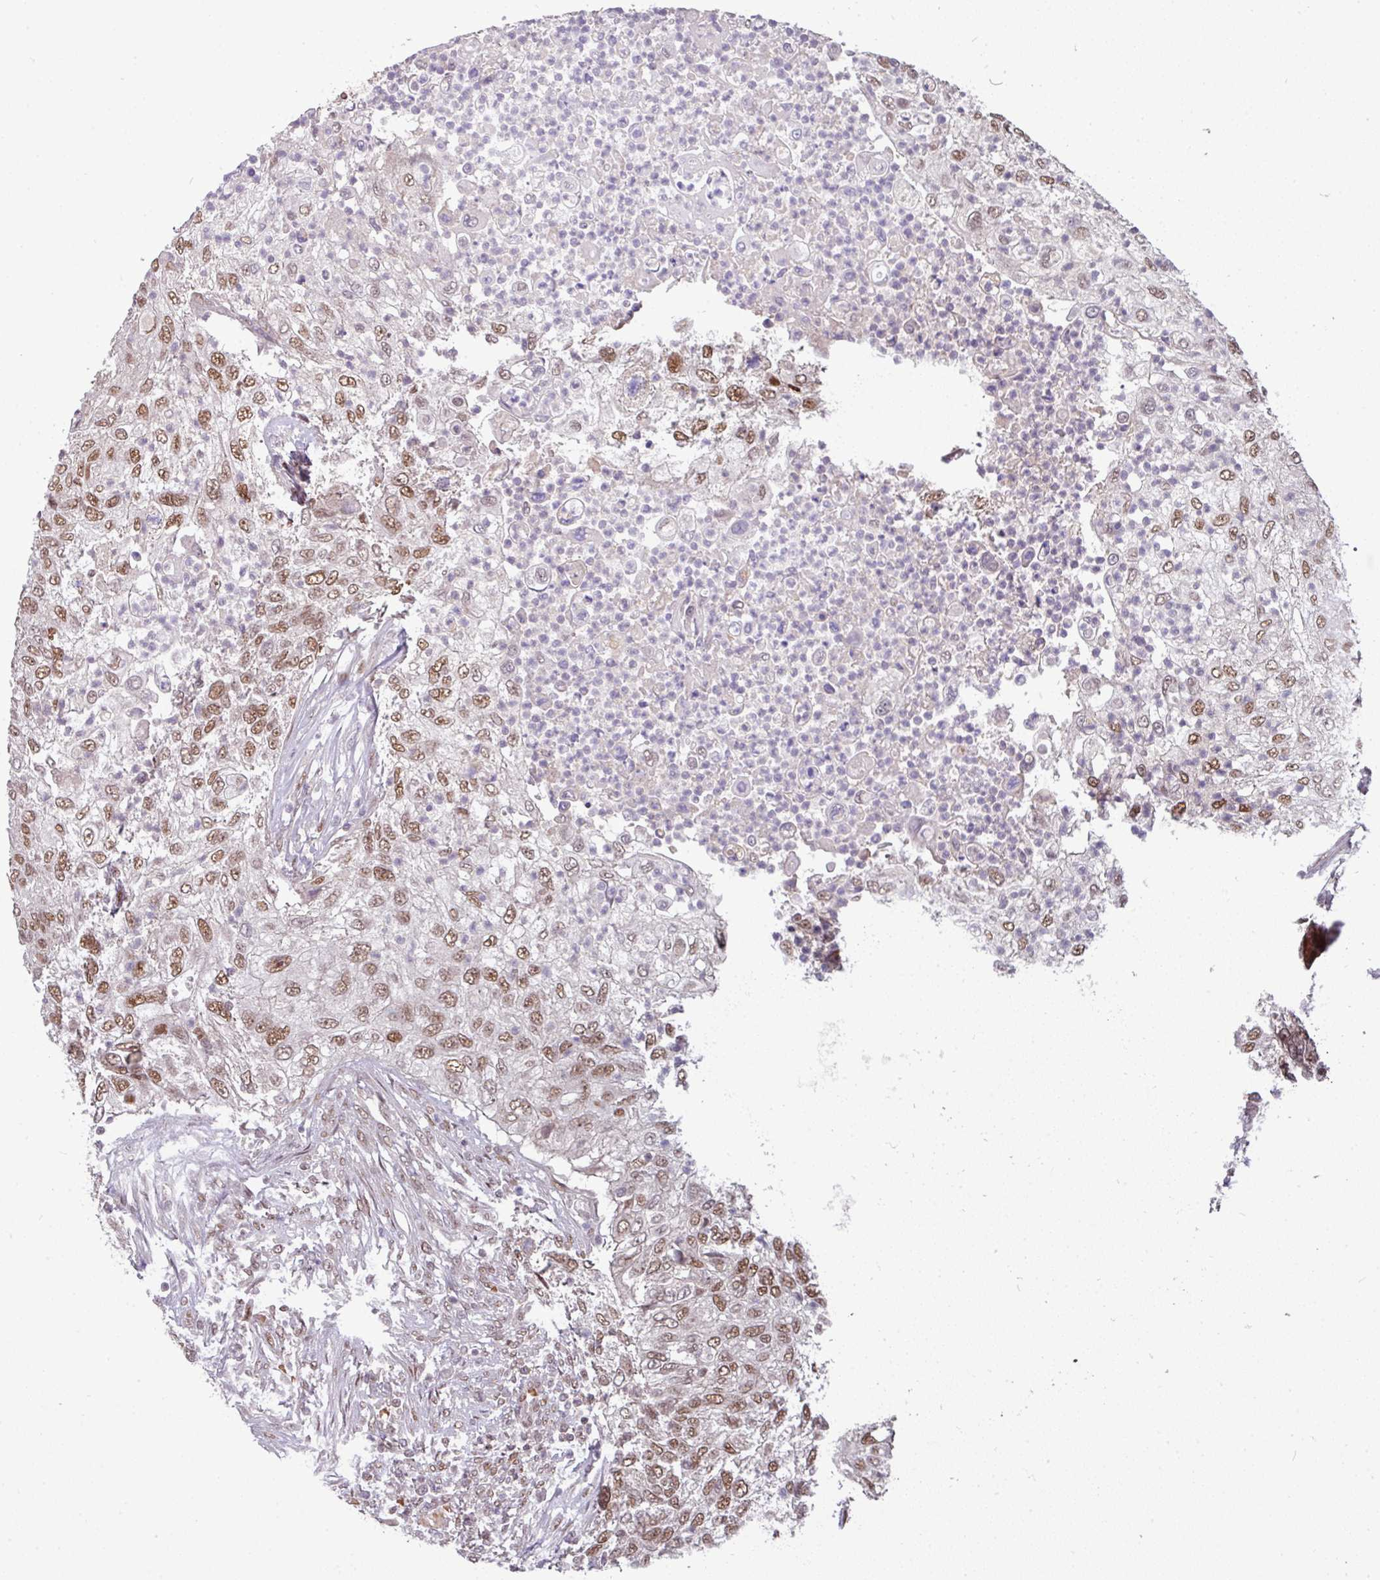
{"staining": {"intensity": "moderate", "quantity": ">75%", "location": "nuclear"}, "tissue": "urothelial cancer", "cell_type": "Tumor cells", "image_type": "cancer", "snomed": [{"axis": "morphology", "description": "Urothelial carcinoma, High grade"}, {"axis": "topography", "description": "Urinary bladder"}], "caption": "Protein staining of high-grade urothelial carcinoma tissue displays moderate nuclear expression in approximately >75% of tumor cells.", "gene": "CIC", "patient": {"sex": "female", "age": 60}}